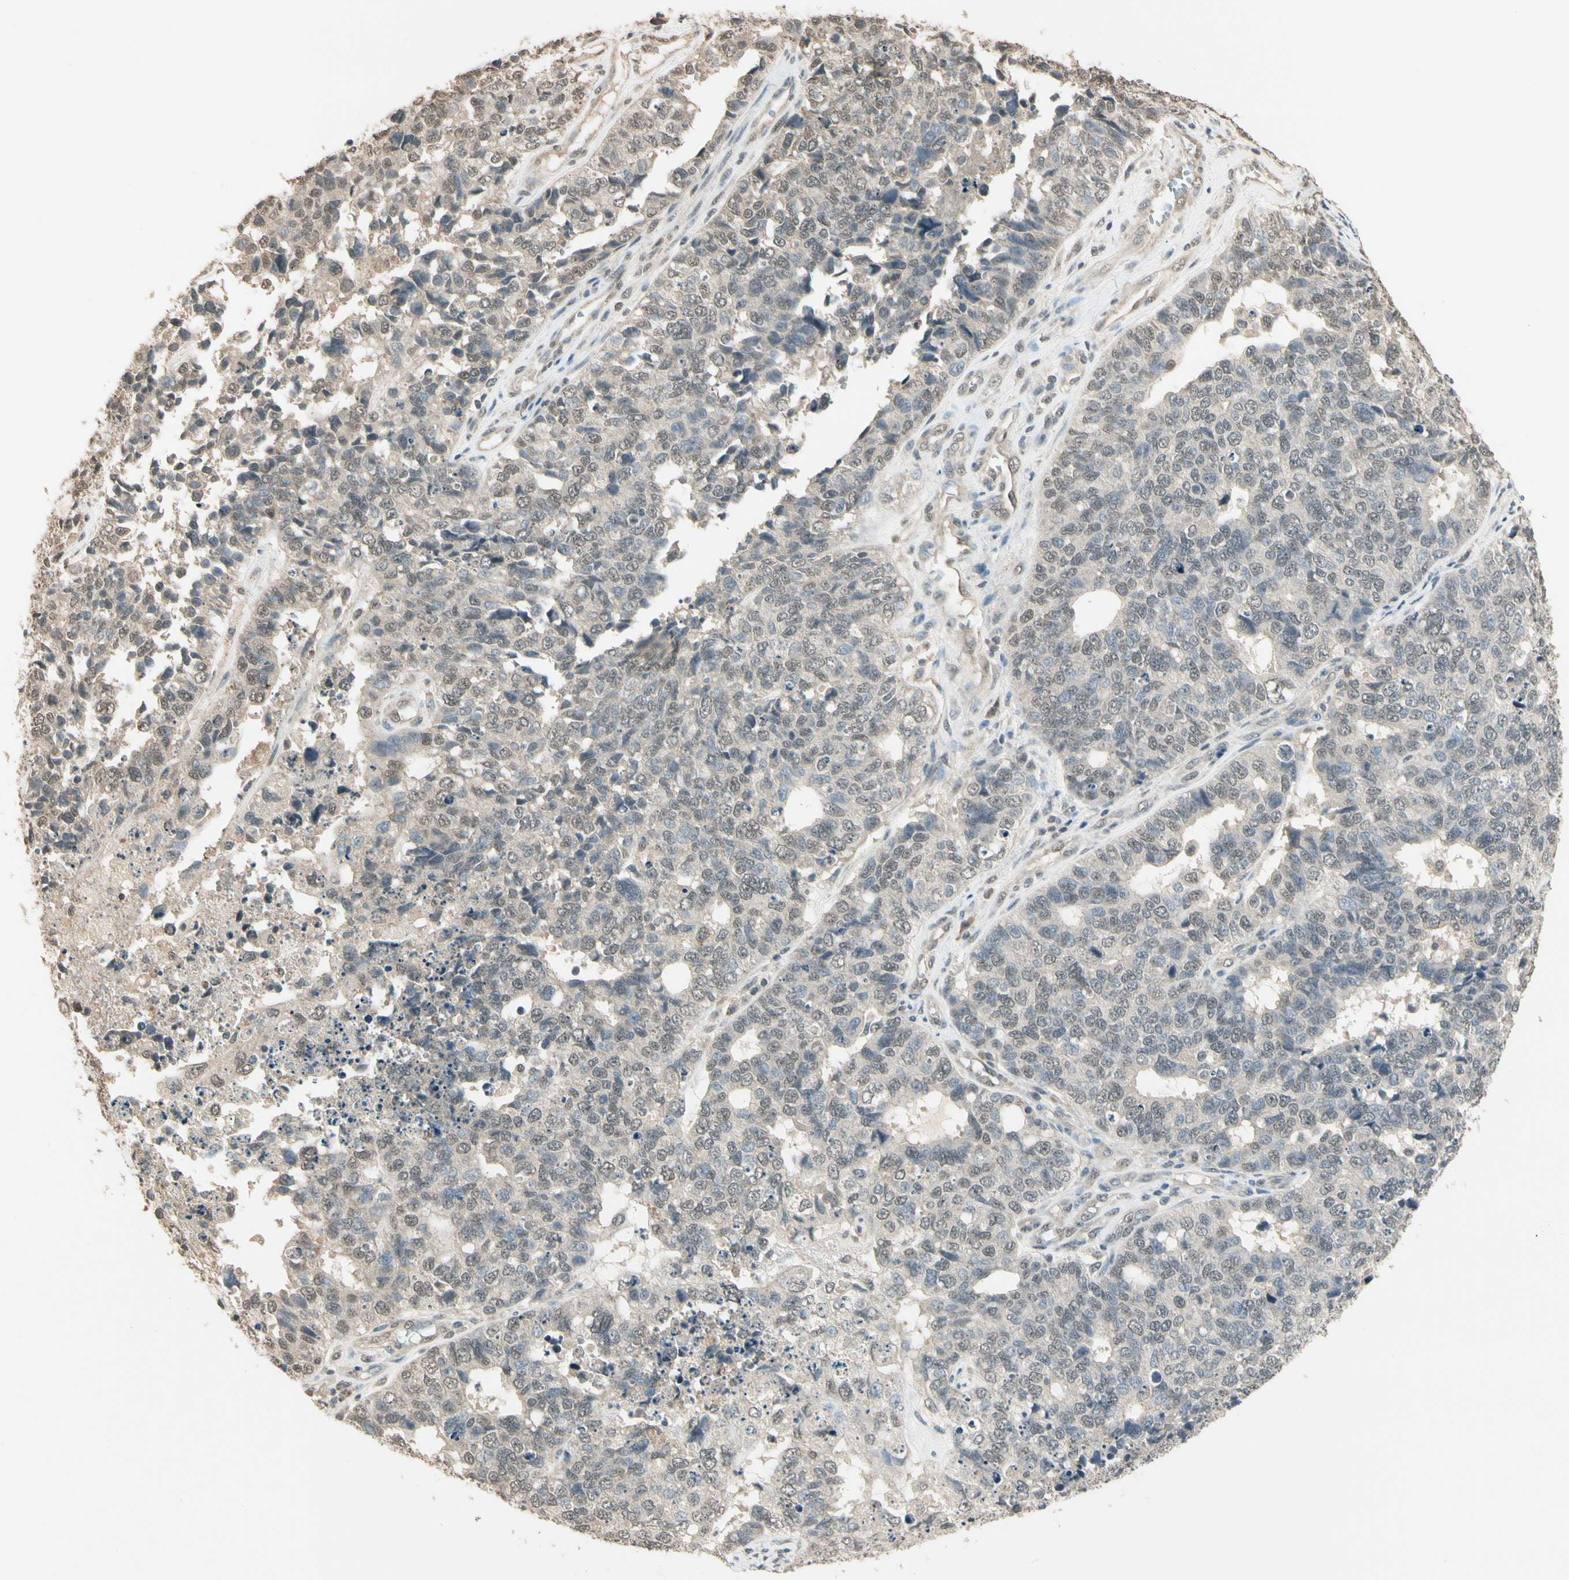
{"staining": {"intensity": "weak", "quantity": "25%-75%", "location": "cytoplasmic/membranous,nuclear"}, "tissue": "cervical cancer", "cell_type": "Tumor cells", "image_type": "cancer", "snomed": [{"axis": "morphology", "description": "Squamous cell carcinoma, NOS"}, {"axis": "topography", "description": "Cervix"}], "caption": "Immunohistochemistry (IHC) histopathology image of squamous cell carcinoma (cervical) stained for a protein (brown), which displays low levels of weak cytoplasmic/membranous and nuclear positivity in about 25%-75% of tumor cells.", "gene": "SGCA", "patient": {"sex": "female", "age": 63}}